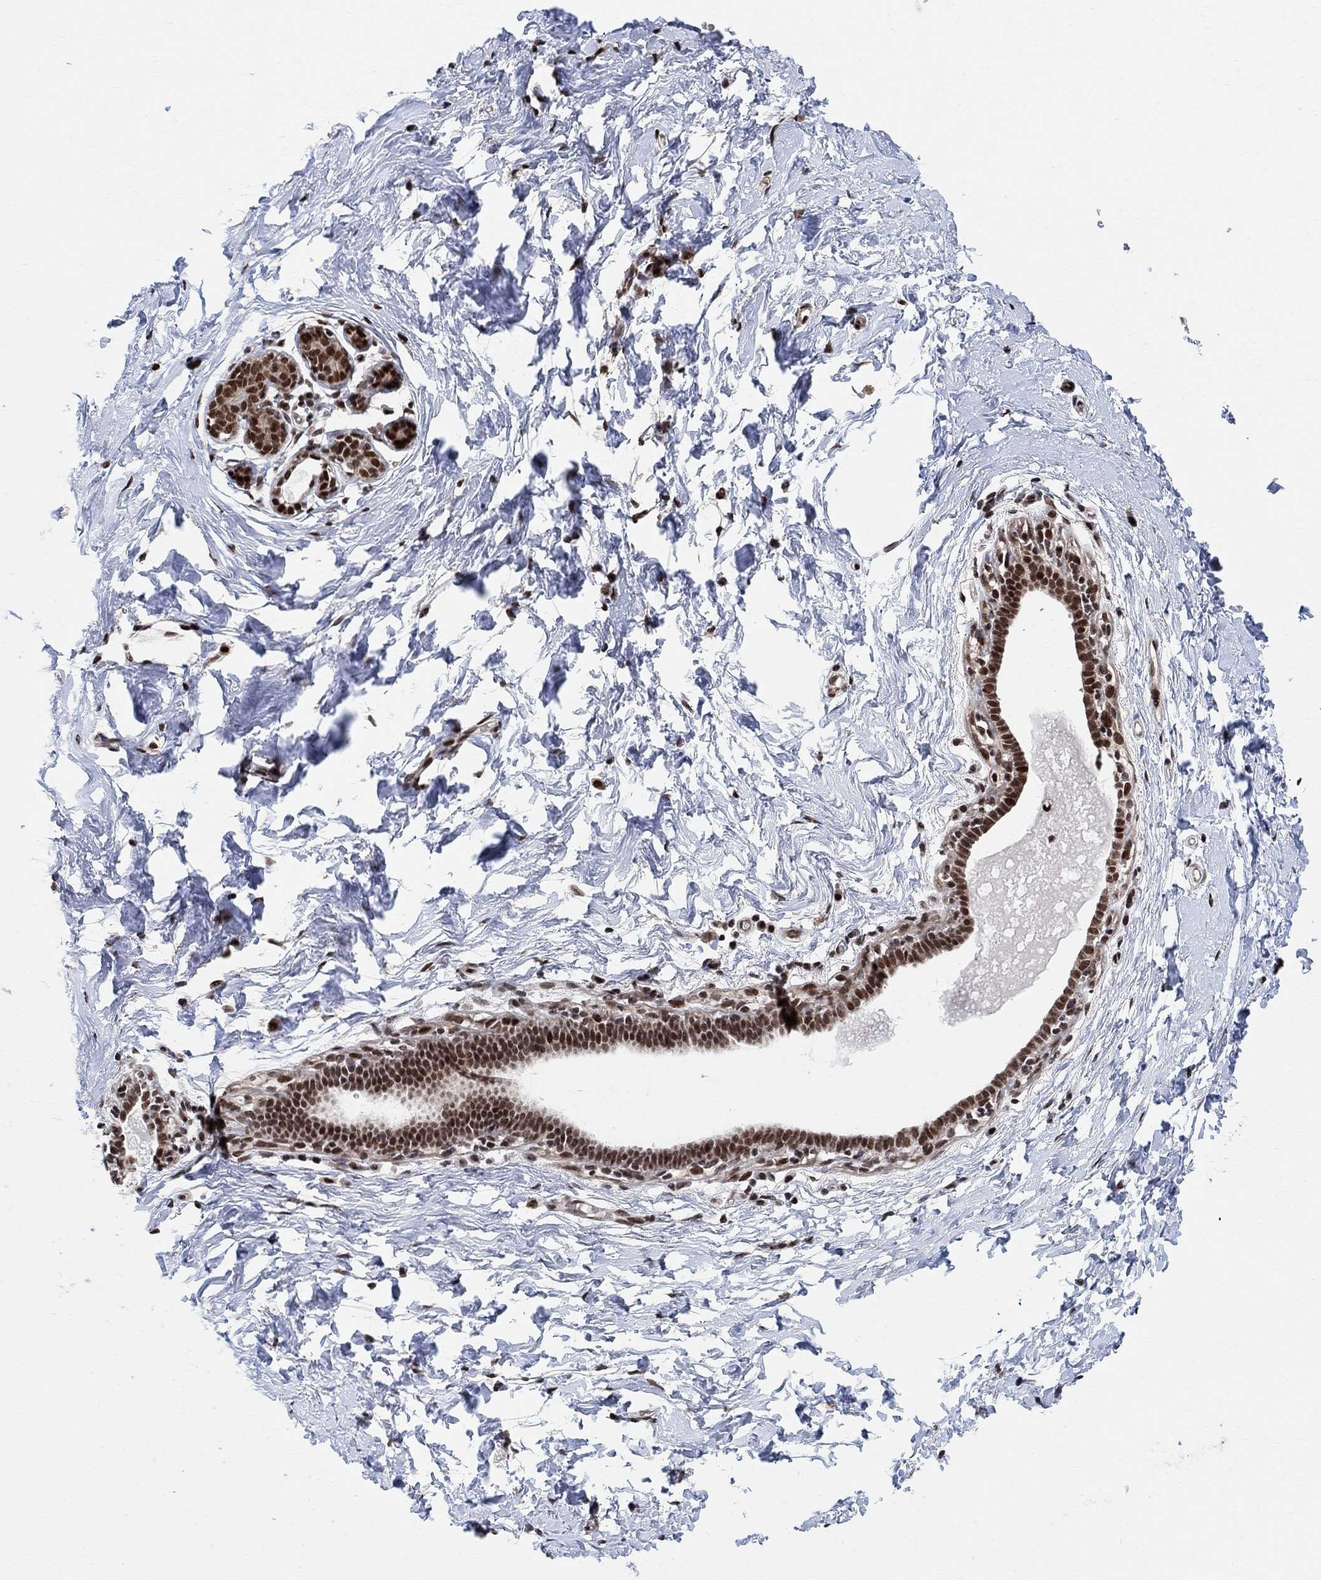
{"staining": {"intensity": "moderate", "quantity": ">75%", "location": "nuclear"}, "tissue": "breast", "cell_type": "Adipocytes", "image_type": "normal", "snomed": [{"axis": "morphology", "description": "Normal tissue, NOS"}, {"axis": "topography", "description": "Breast"}], "caption": "This photomicrograph reveals normal breast stained with immunohistochemistry (IHC) to label a protein in brown. The nuclear of adipocytes show moderate positivity for the protein. Nuclei are counter-stained blue.", "gene": "E4F1", "patient": {"sex": "female", "age": 37}}